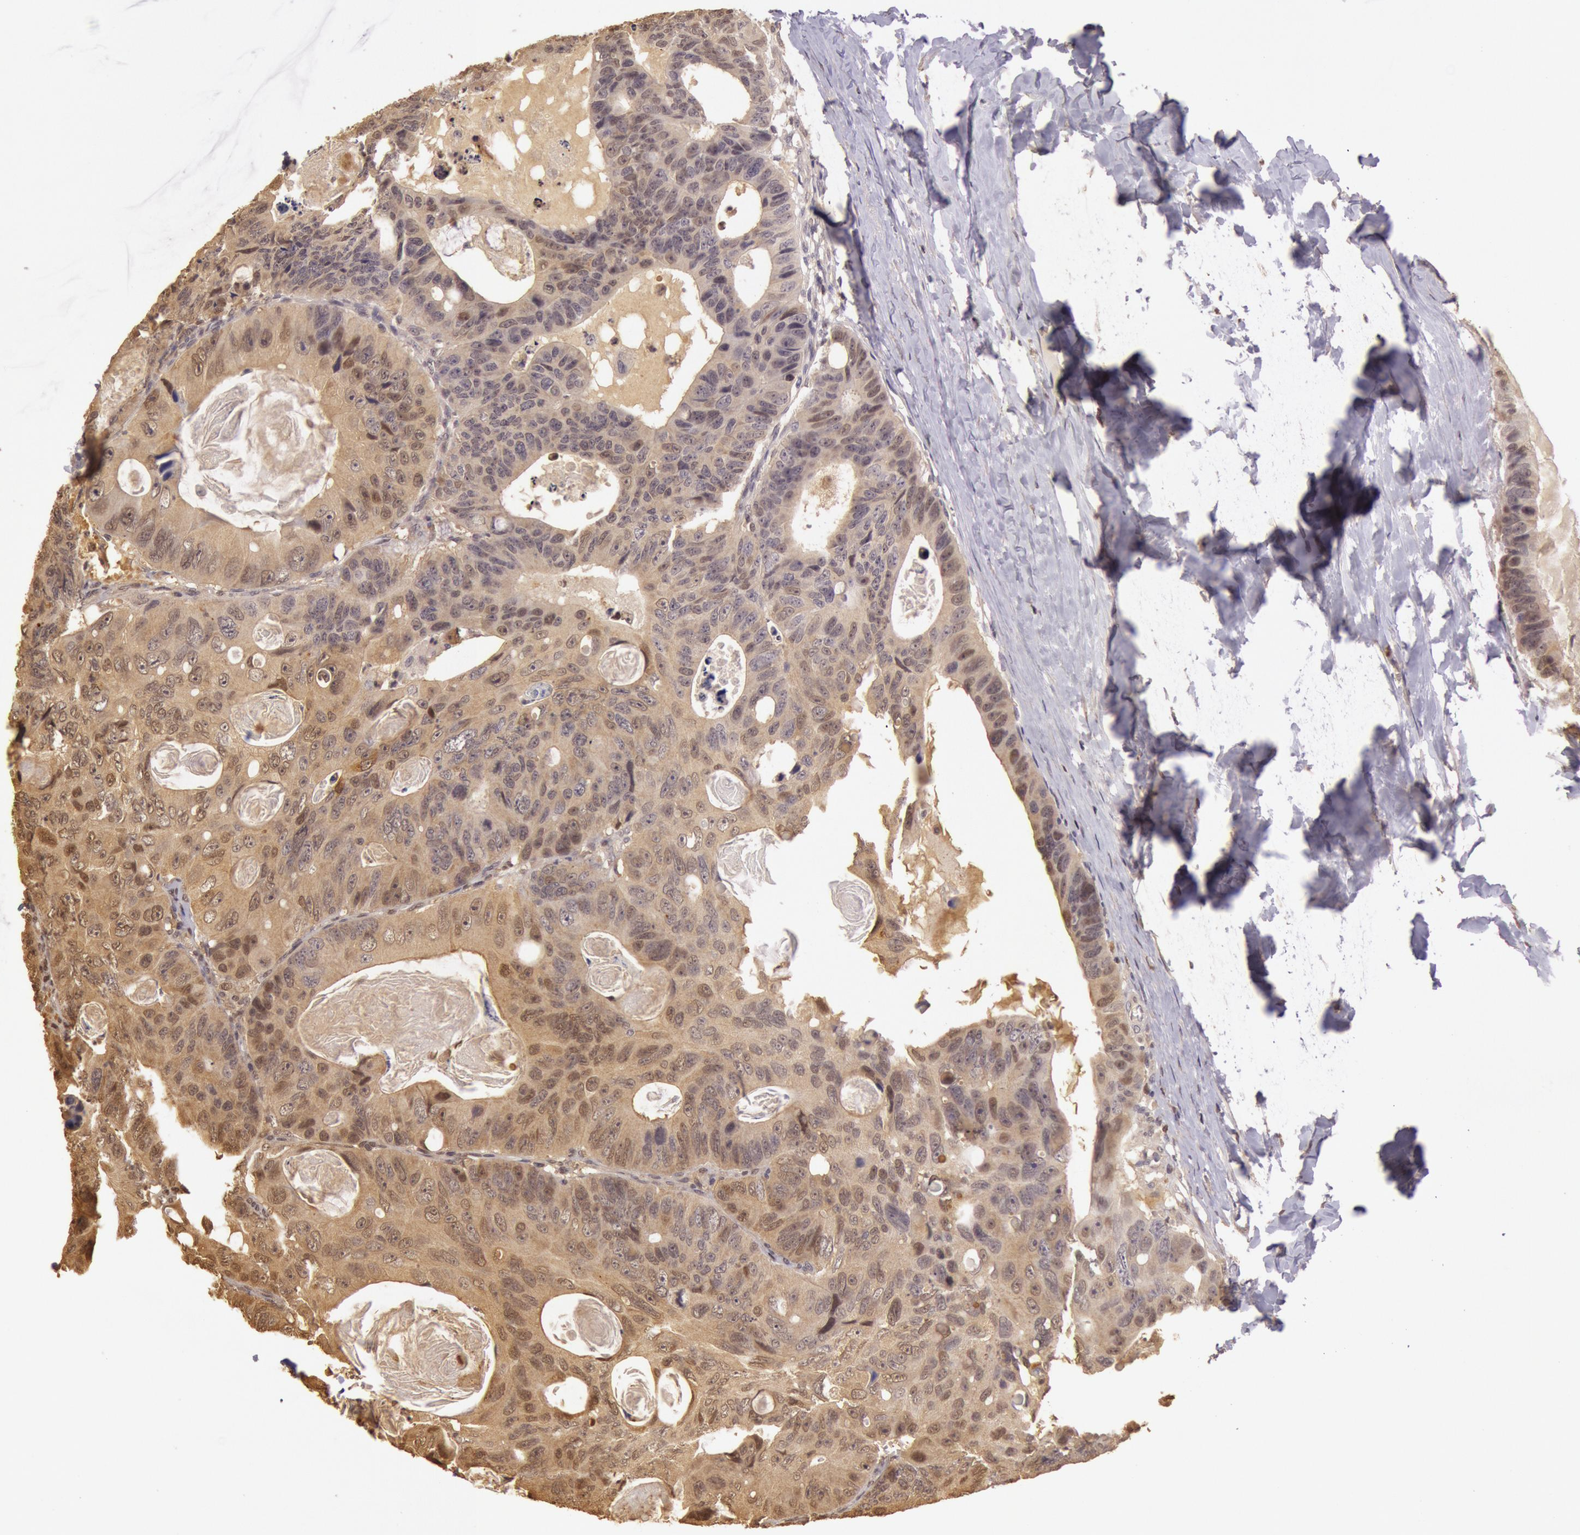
{"staining": {"intensity": "weak", "quantity": "25%-75%", "location": "cytoplasmic/membranous,nuclear"}, "tissue": "colorectal cancer", "cell_type": "Tumor cells", "image_type": "cancer", "snomed": [{"axis": "morphology", "description": "Adenocarcinoma, NOS"}, {"axis": "topography", "description": "Colon"}], "caption": "Immunohistochemistry histopathology image of neoplastic tissue: human colorectal cancer (adenocarcinoma) stained using IHC exhibits low levels of weak protein expression localized specifically in the cytoplasmic/membranous and nuclear of tumor cells, appearing as a cytoplasmic/membranous and nuclear brown color.", "gene": "SOD1", "patient": {"sex": "female", "age": 55}}